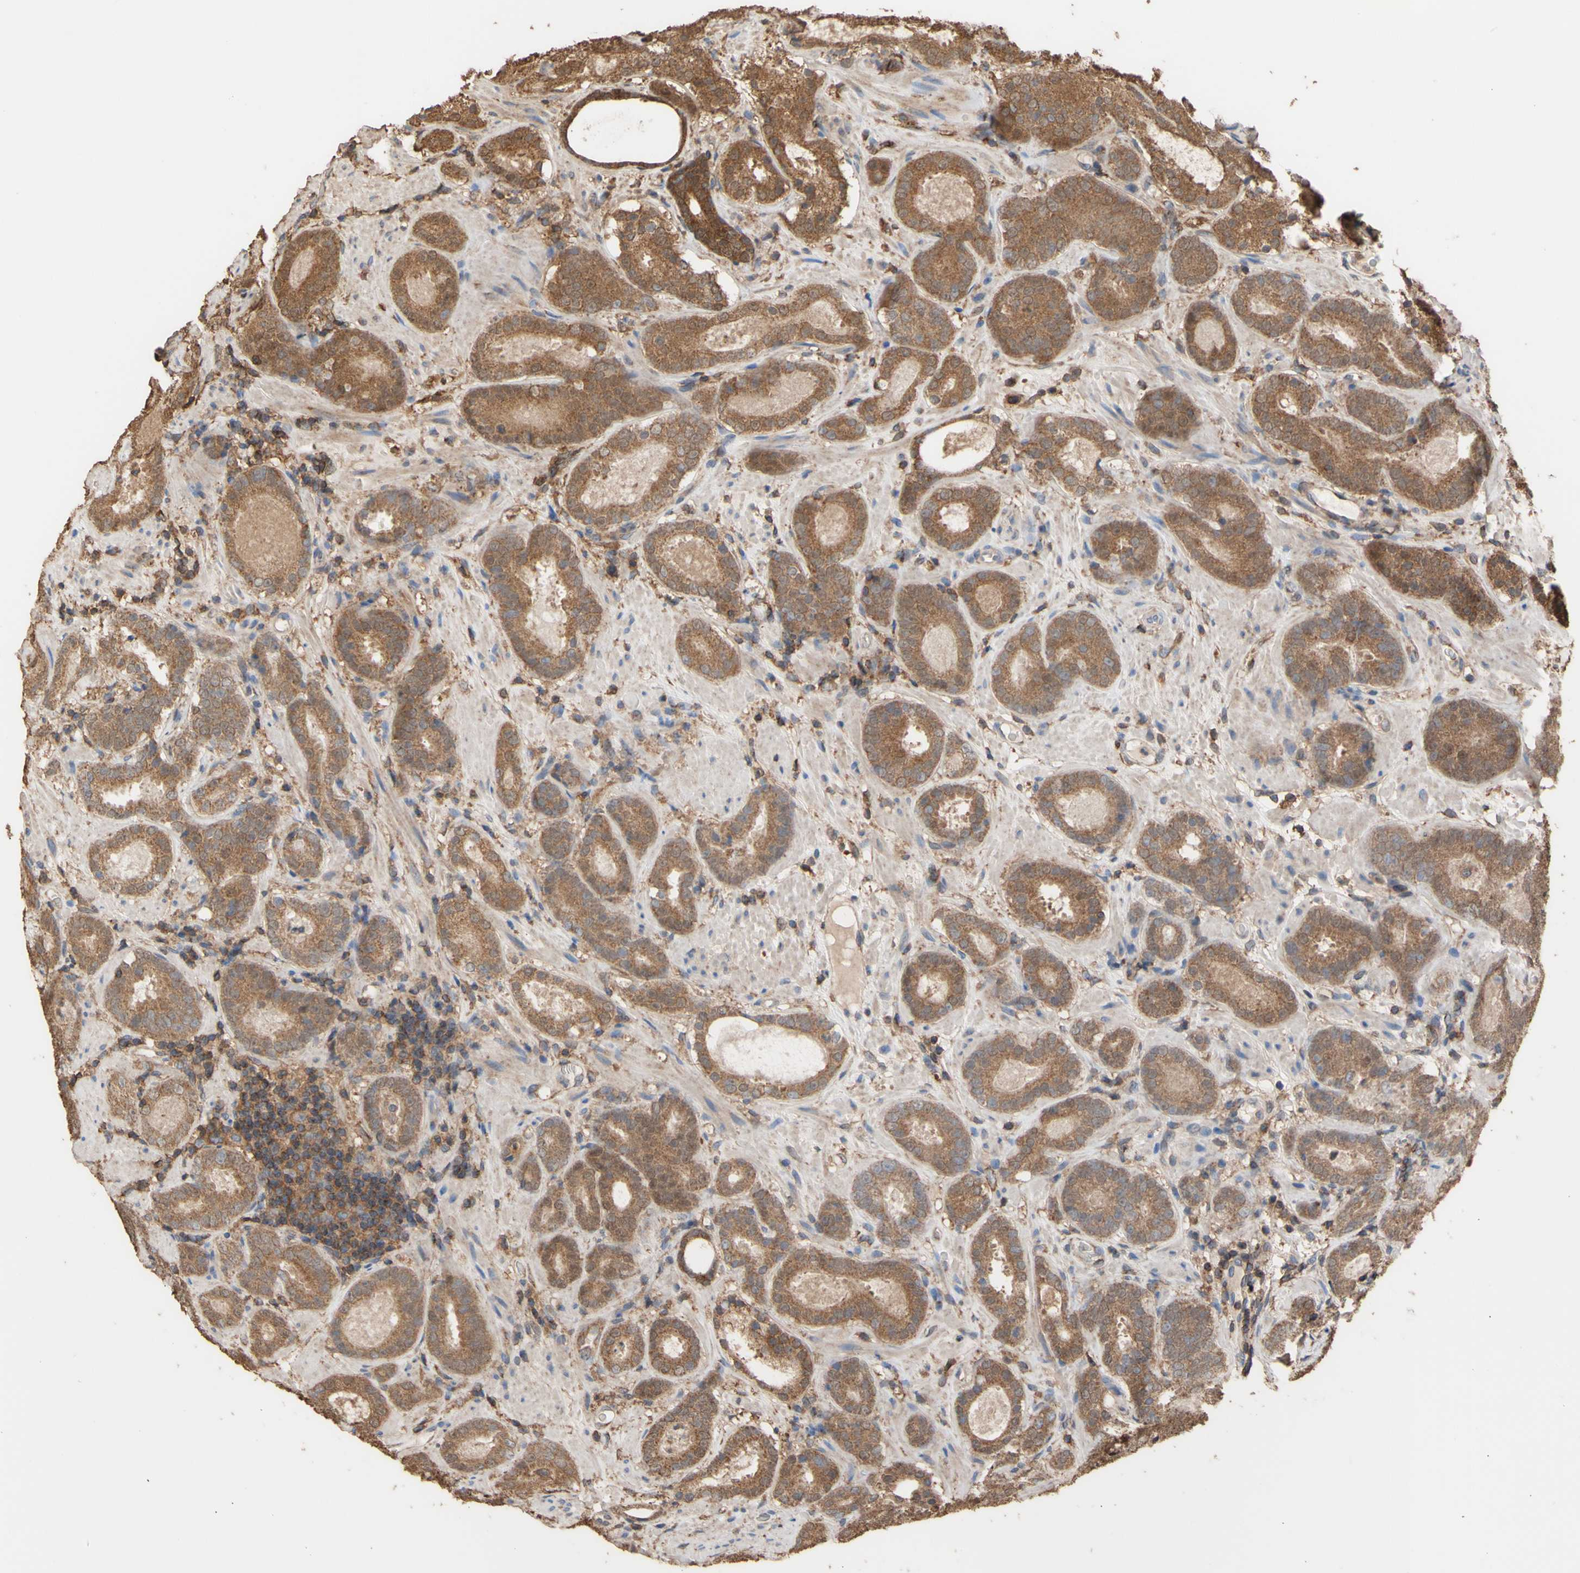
{"staining": {"intensity": "moderate", "quantity": ">75%", "location": "cytoplasmic/membranous"}, "tissue": "prostate cancer", "cell_type": "Tumor cells", "image_type": "cancer", "snomed": [{"axis": "morphology", "description": "Adenocarcinoma, Low grade"}, {"axis": "topography", "description": "Prostate"}], "caption": "Approximately >75% of tumor cells in prostate low-grade adenocarcinoma exhibit moderate cytoplasmic/membranous protein expression as visualized by brown immunohistochemical staining.", "gene": "ALDH9A1", "patient": {"sex": "male", "age": 69}}